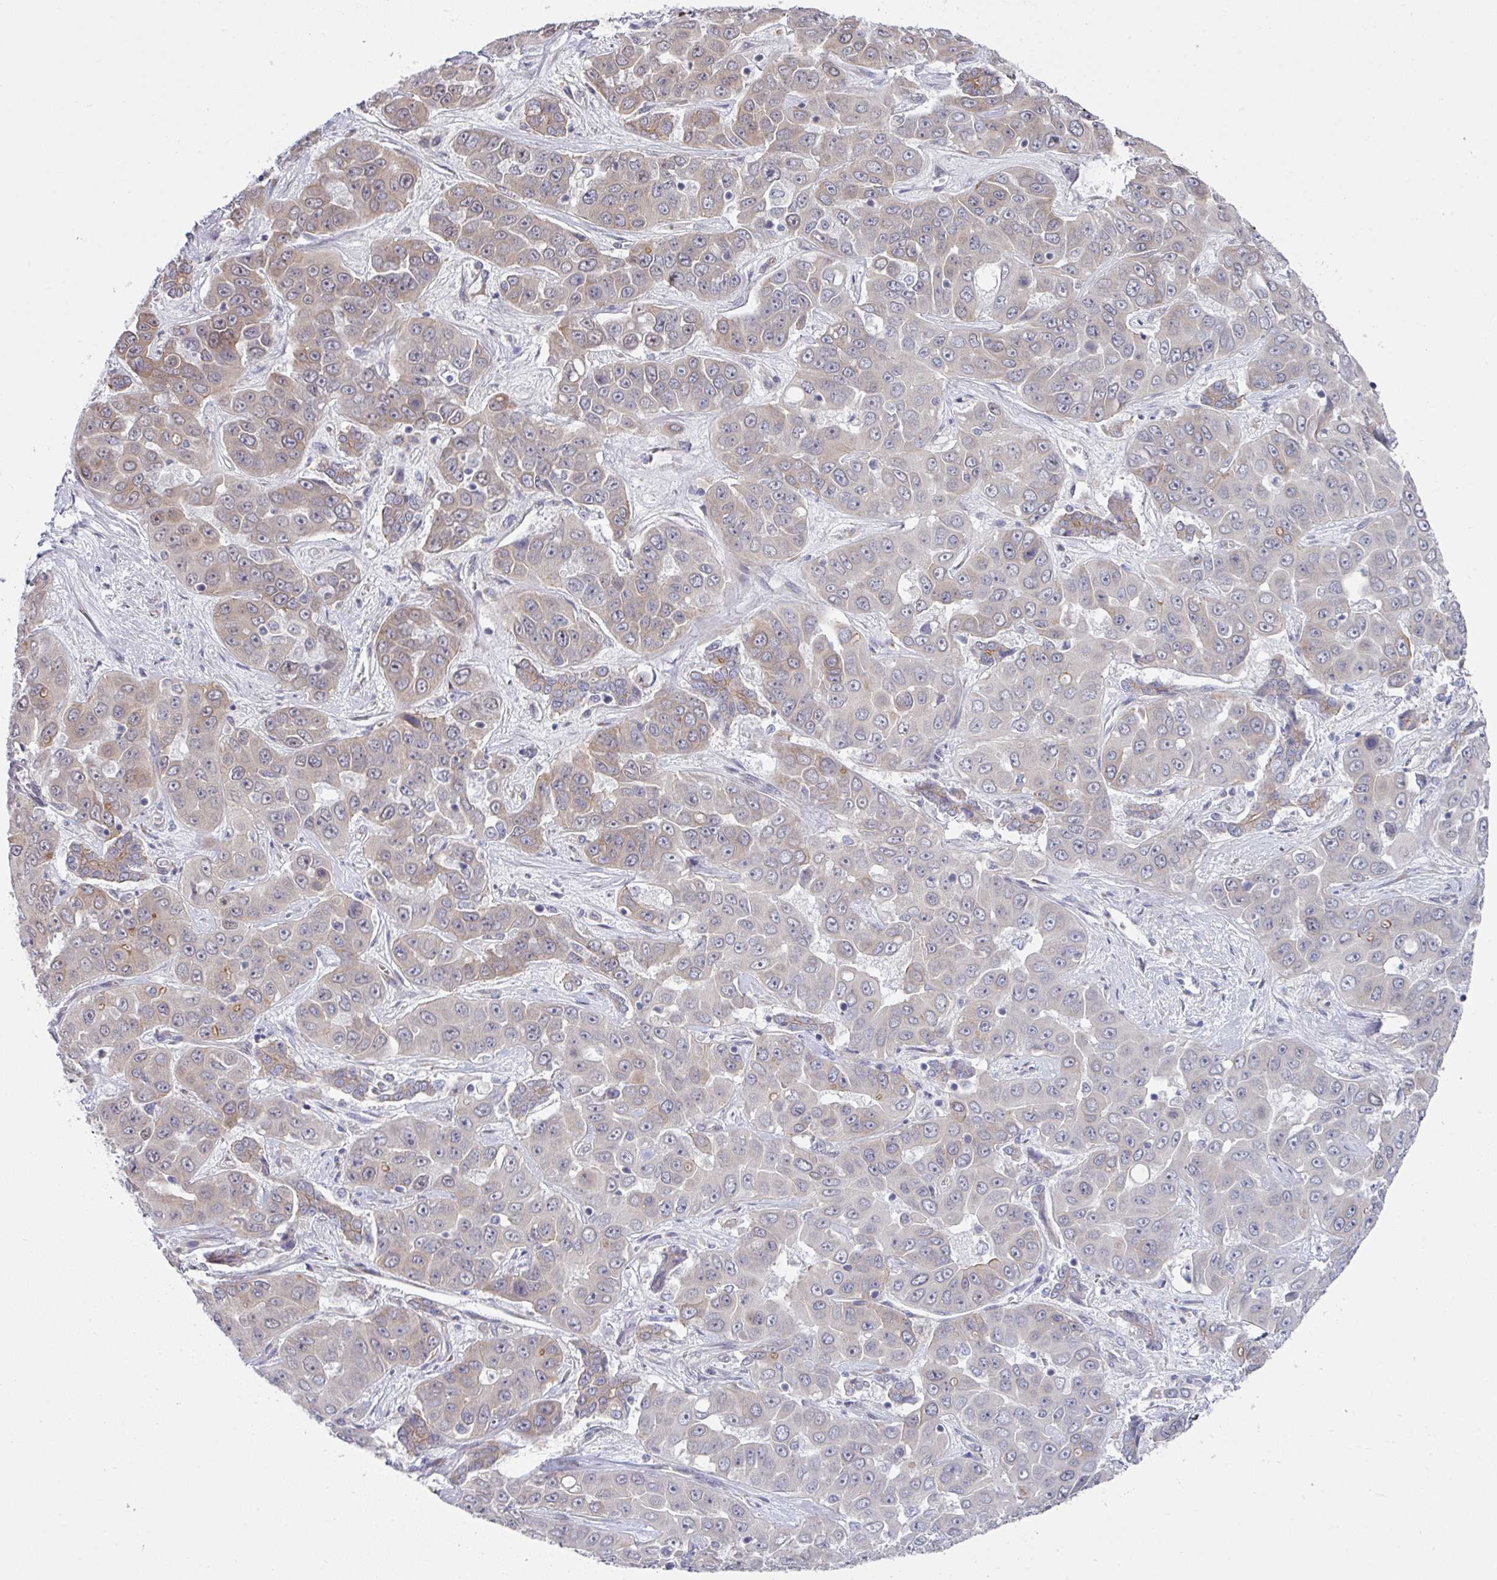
{"staining": {"intensity": "weak", "quantity": "25%-75%", "location": "cytoplasmic/membranous,nuclear"}, "tissue": "liver cancer", "cell_type": "Tumor cells", "image_type": "cancer", "snomed": [{"axis": "morphology", "description": "Cholangiocarcinoma"}, {"axis": "topography", "description": "Liver"}], "caption": "The immunohistochemical stain highlights weak cytoplasmic/membranous and nuclear staining in tumor cells of cholangiocarcinoma (liver) tissue. The protein of interest is shown in brown color, while the nuclei are stained blue.", "gene": "TMED5", "patient": {"sex": "female", "age": 52}}